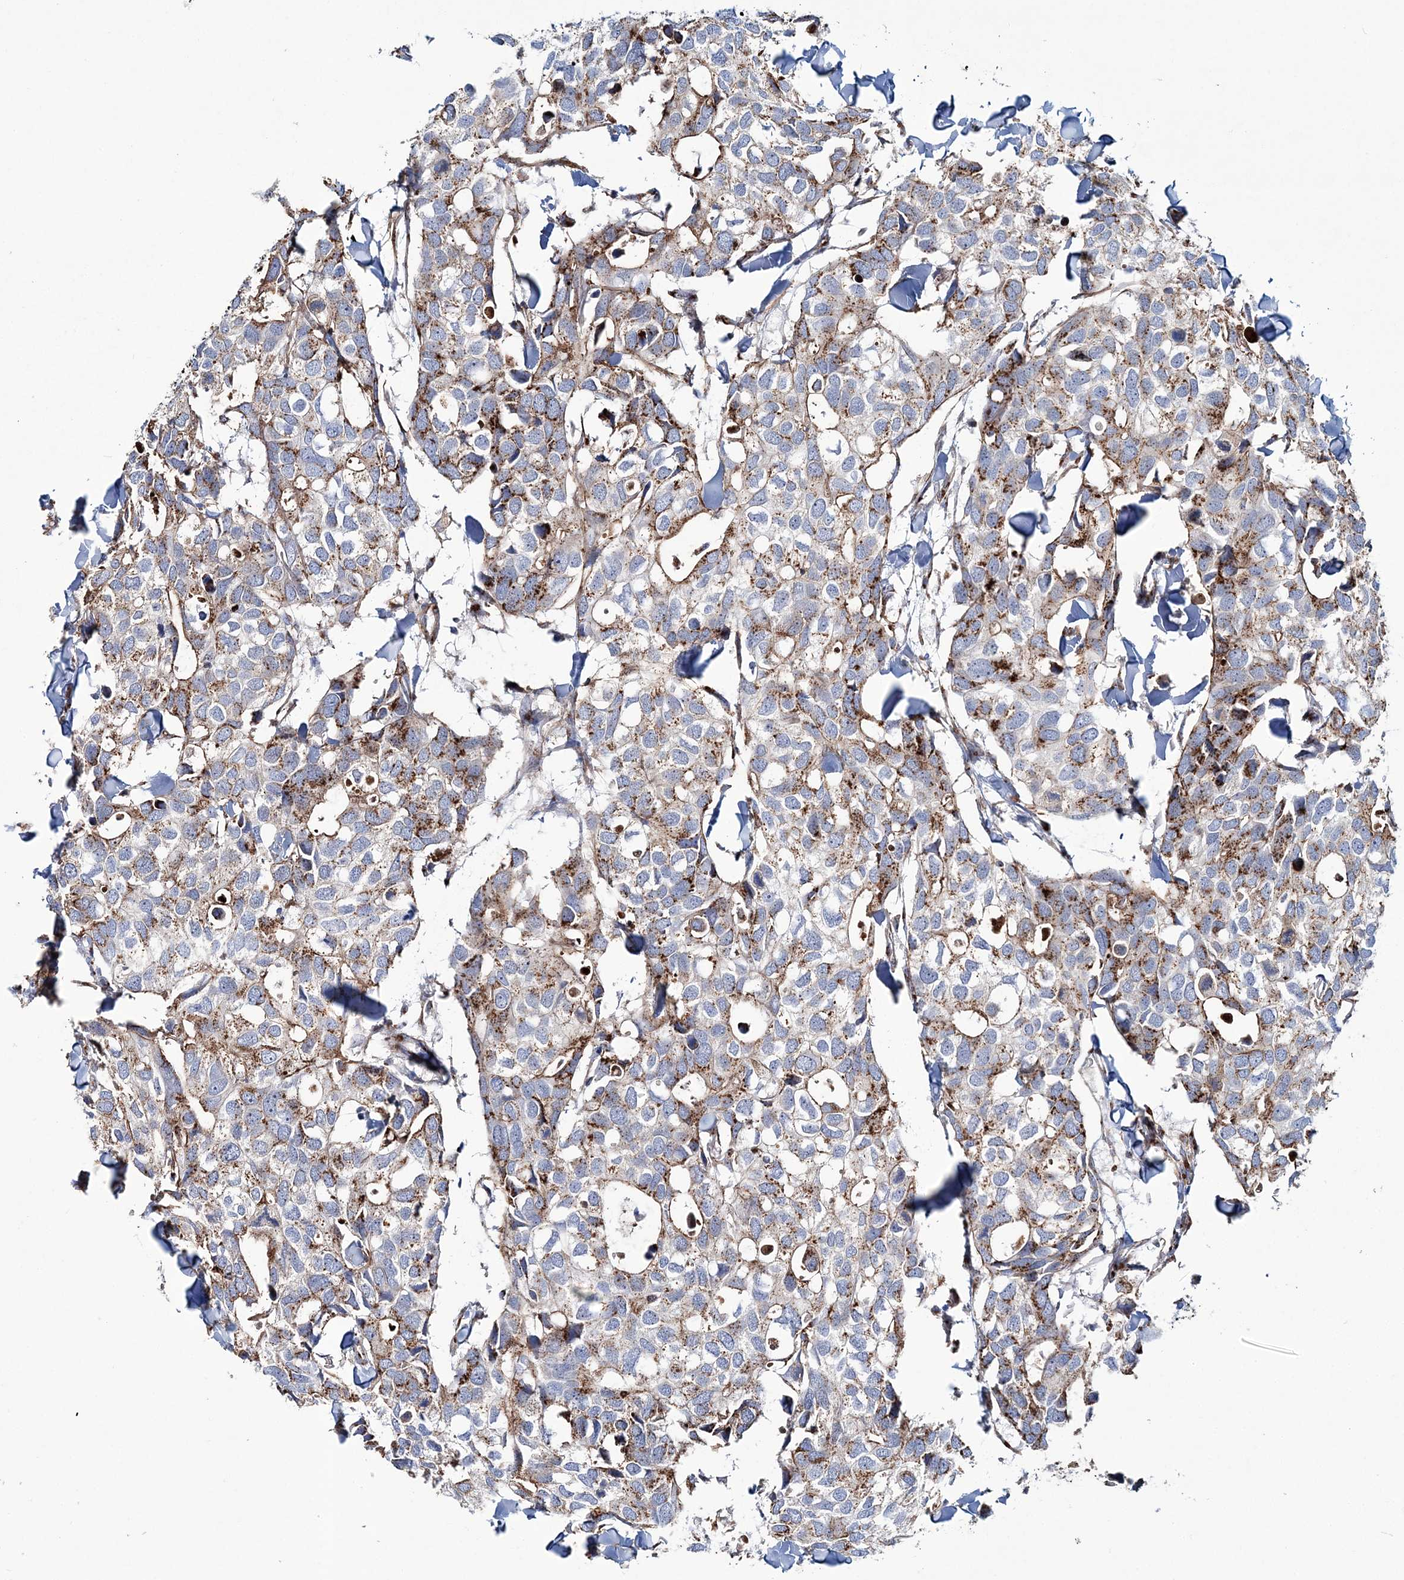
{"staining": {"intensity": "moderate", "quantity": ">75%", "location": "cytoplasmic/membranous"}, "tissue": "breast cancer", "cell_type": "Tumor cells", "image_type": "cancer", "snomed": [{"axis": "morphology", "description": "Duct carcinoma"}, {"axis": "topography", "description": "Breast"}], "caption": "Protein staining of breast intraductal carcinoma tissue reveals moderate cytoplasmic/membranous staining in approximately >75% of tumor cells. Nuclei are stained in blue.", "gene": "MAN1A2", "patient": {"sex": "female", "age": 83}}